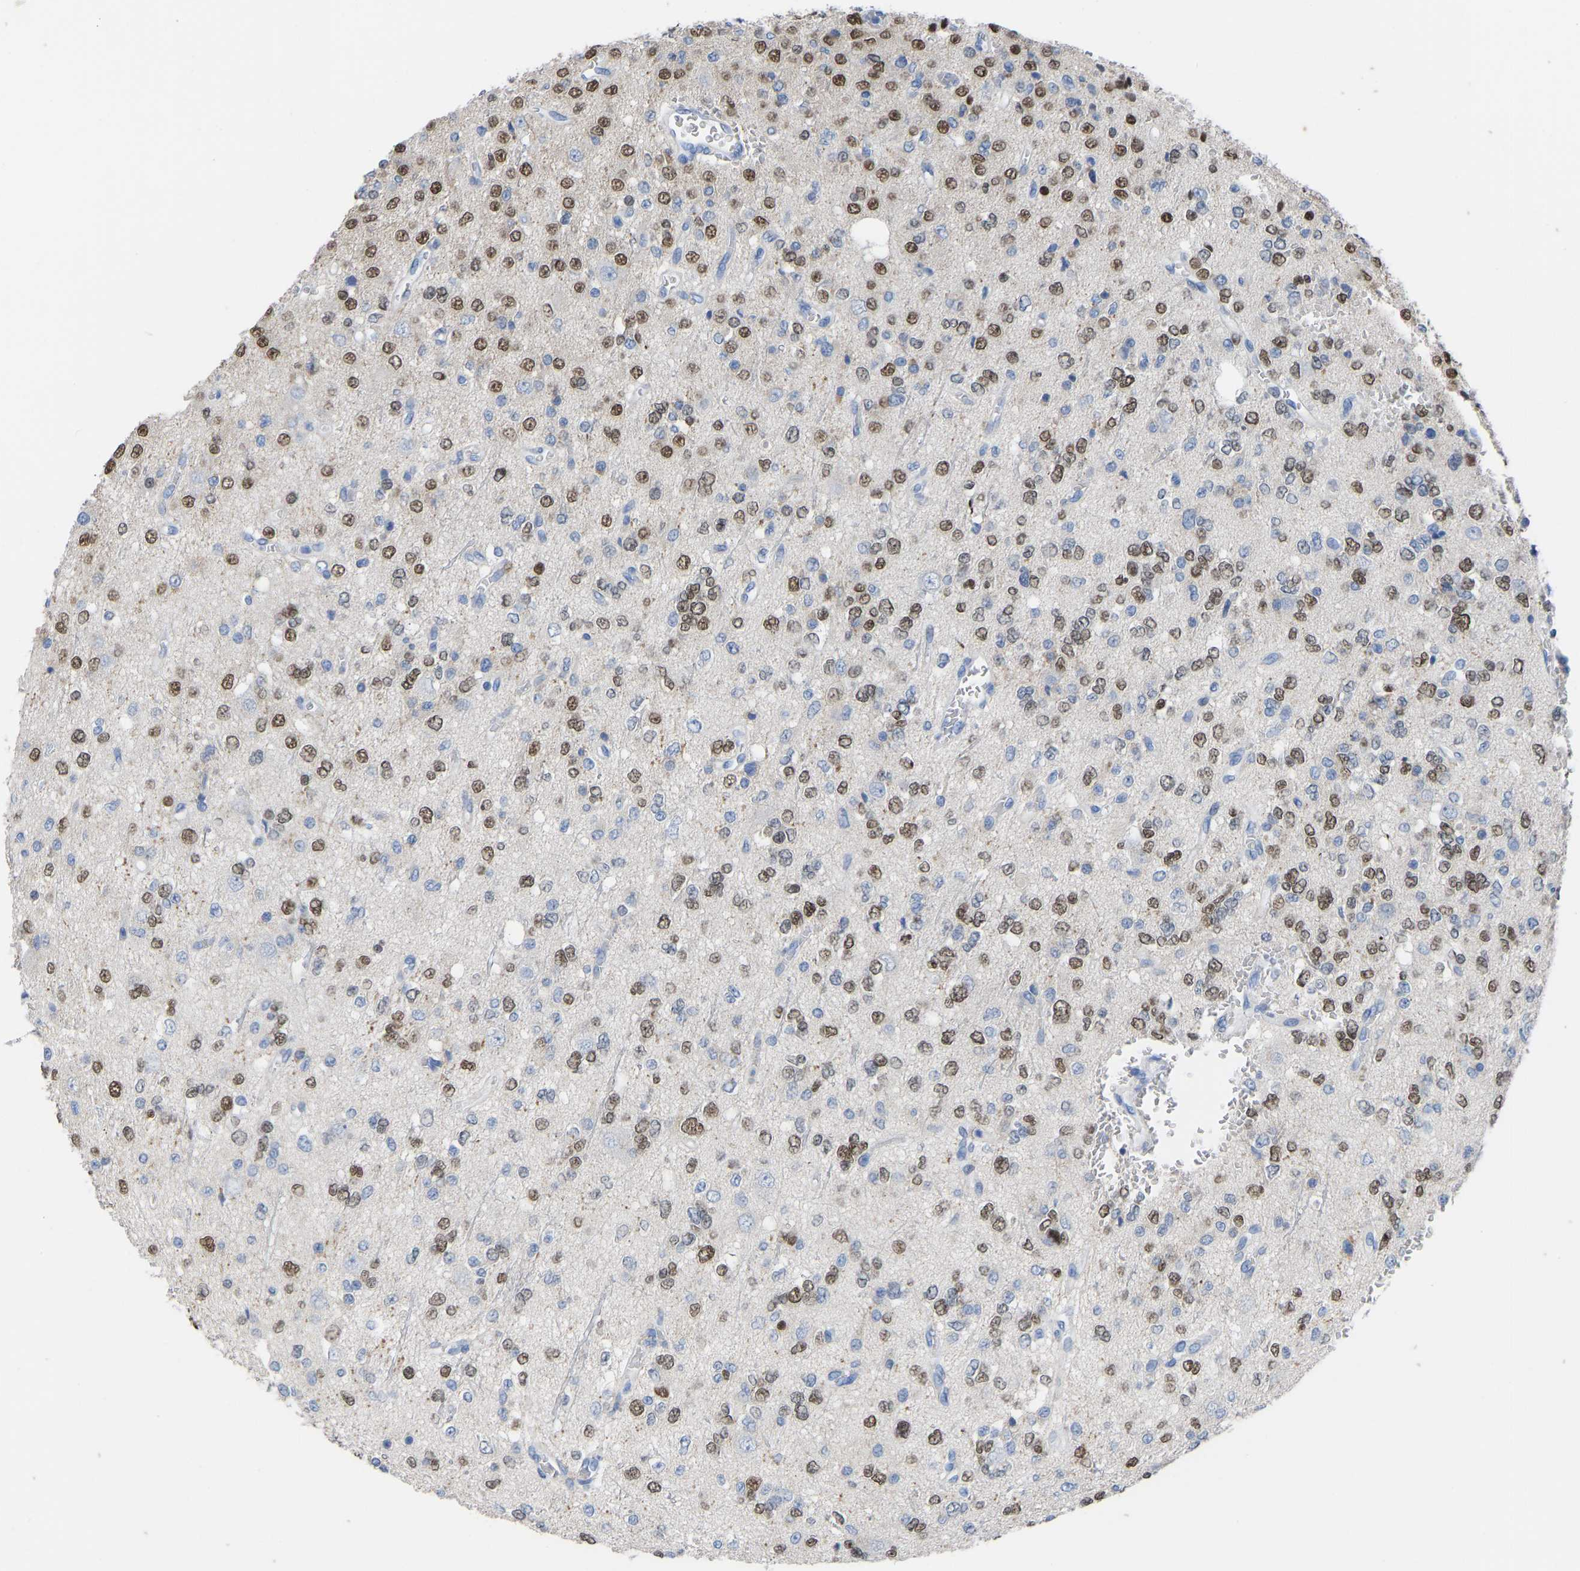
{"staining": {"intensity": "moderate", "quantity": "25%-75%", "location": "nuclear"}, "tissue": "glioma", "cell_type": "Tumor cells", "image_type": "cancer", "snomed": [{"axis": "morphology", "description": "Glioma, malignant, Low grade"}, {"axis": "topography", "description": "Brain"}], "caption": "Glioma tissue exhibits moderate nuclear staining in approximately 25%-75% of tumor cells", "gene": "OLIG2", "patient": {"sex": "male", "age": 38}}